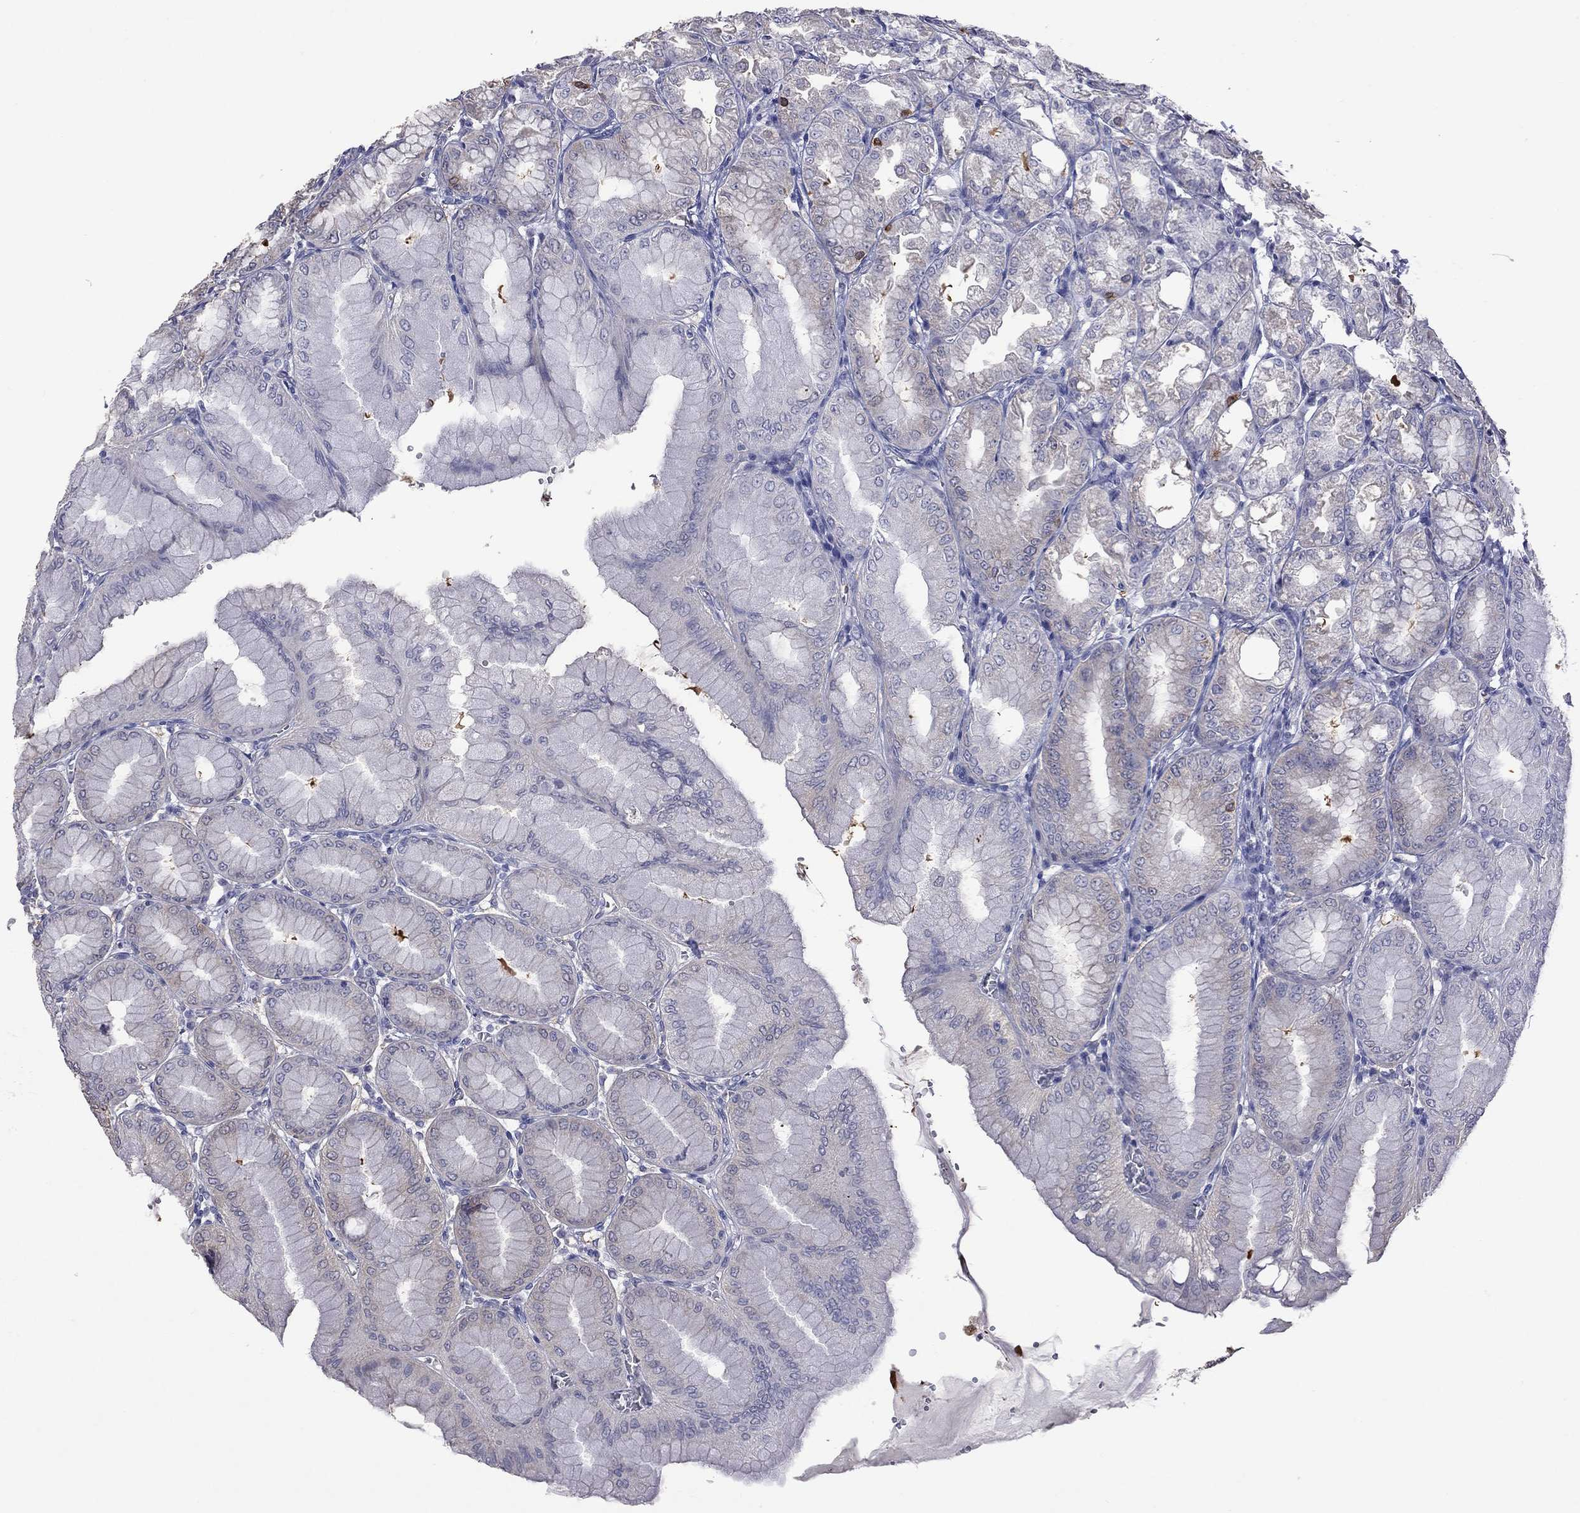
{"staining": {"intensity": "moderate", "quantity": "<25%", "location": "cytoplasmic/membranous"}, "tissue": "stomach", "cell_type": "Glandular cells", "image_type": "normal", "snomed": [{"axis": "morphology", "description": "Normal tissue, NOS"}, {"axis": "topography", "description": "Stomach, lower"}], "caption": "An immunohistochemistry image of unremarkable tissue is shown. Protein staining in brown labels moderate cytoplasmic/membranous positivity in stomach within glandular cells.", "gene": "HYLS1", "patient": {"sex": "male", "age": 71}}